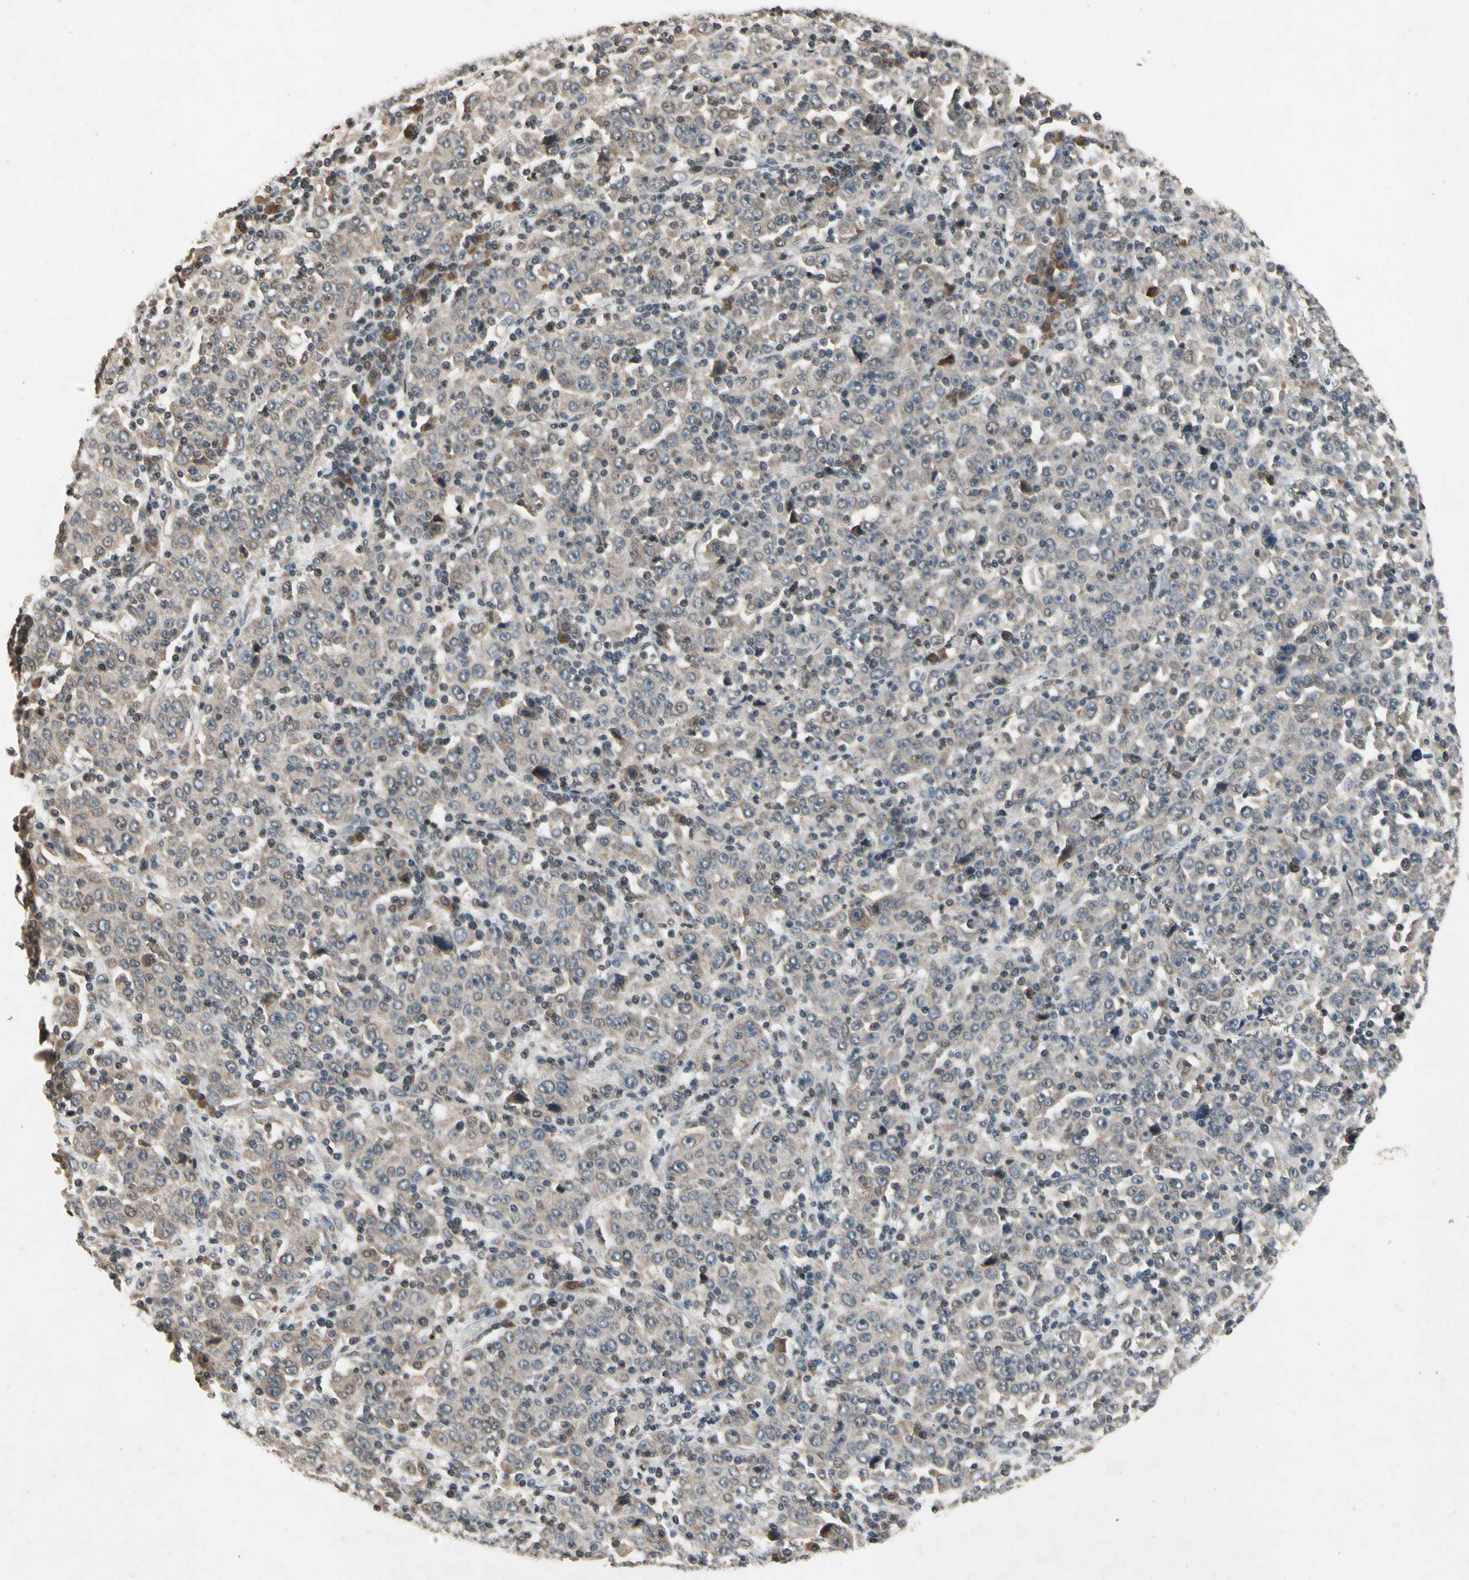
{"staining": {"intensity": "weak", "quantity": ">75%", "location": "cytoplasmic/membranous,nuclear"}, "tissue": "stomach cancer", "cell_type": "Tumor cells", "image_type": "cancer", "snomed": [{"axis": "morphology", "description": "Normal tissue, NOS"}, {"axis": "morphology", "description": "Adenocarcinoma, NOS"}, {"axis": "topography", "description": "Stomach, upper"}, {"axis": "topography", "description": "Stomach"}], "caption": "Brown immunohistochemical staining in human stomach adenocarcinoma exhibits weak cytoplasmic/membranous and nuclear staining in about >75% of tumor cells. (Stains: DAB (3,3'-diaminobenzidine) in brown, nuclei in blue, Microscopy: brightfield microscopy at high magnification).", "gene": "DPY19L3", "patient": {"sex": "male", "age": 59}}